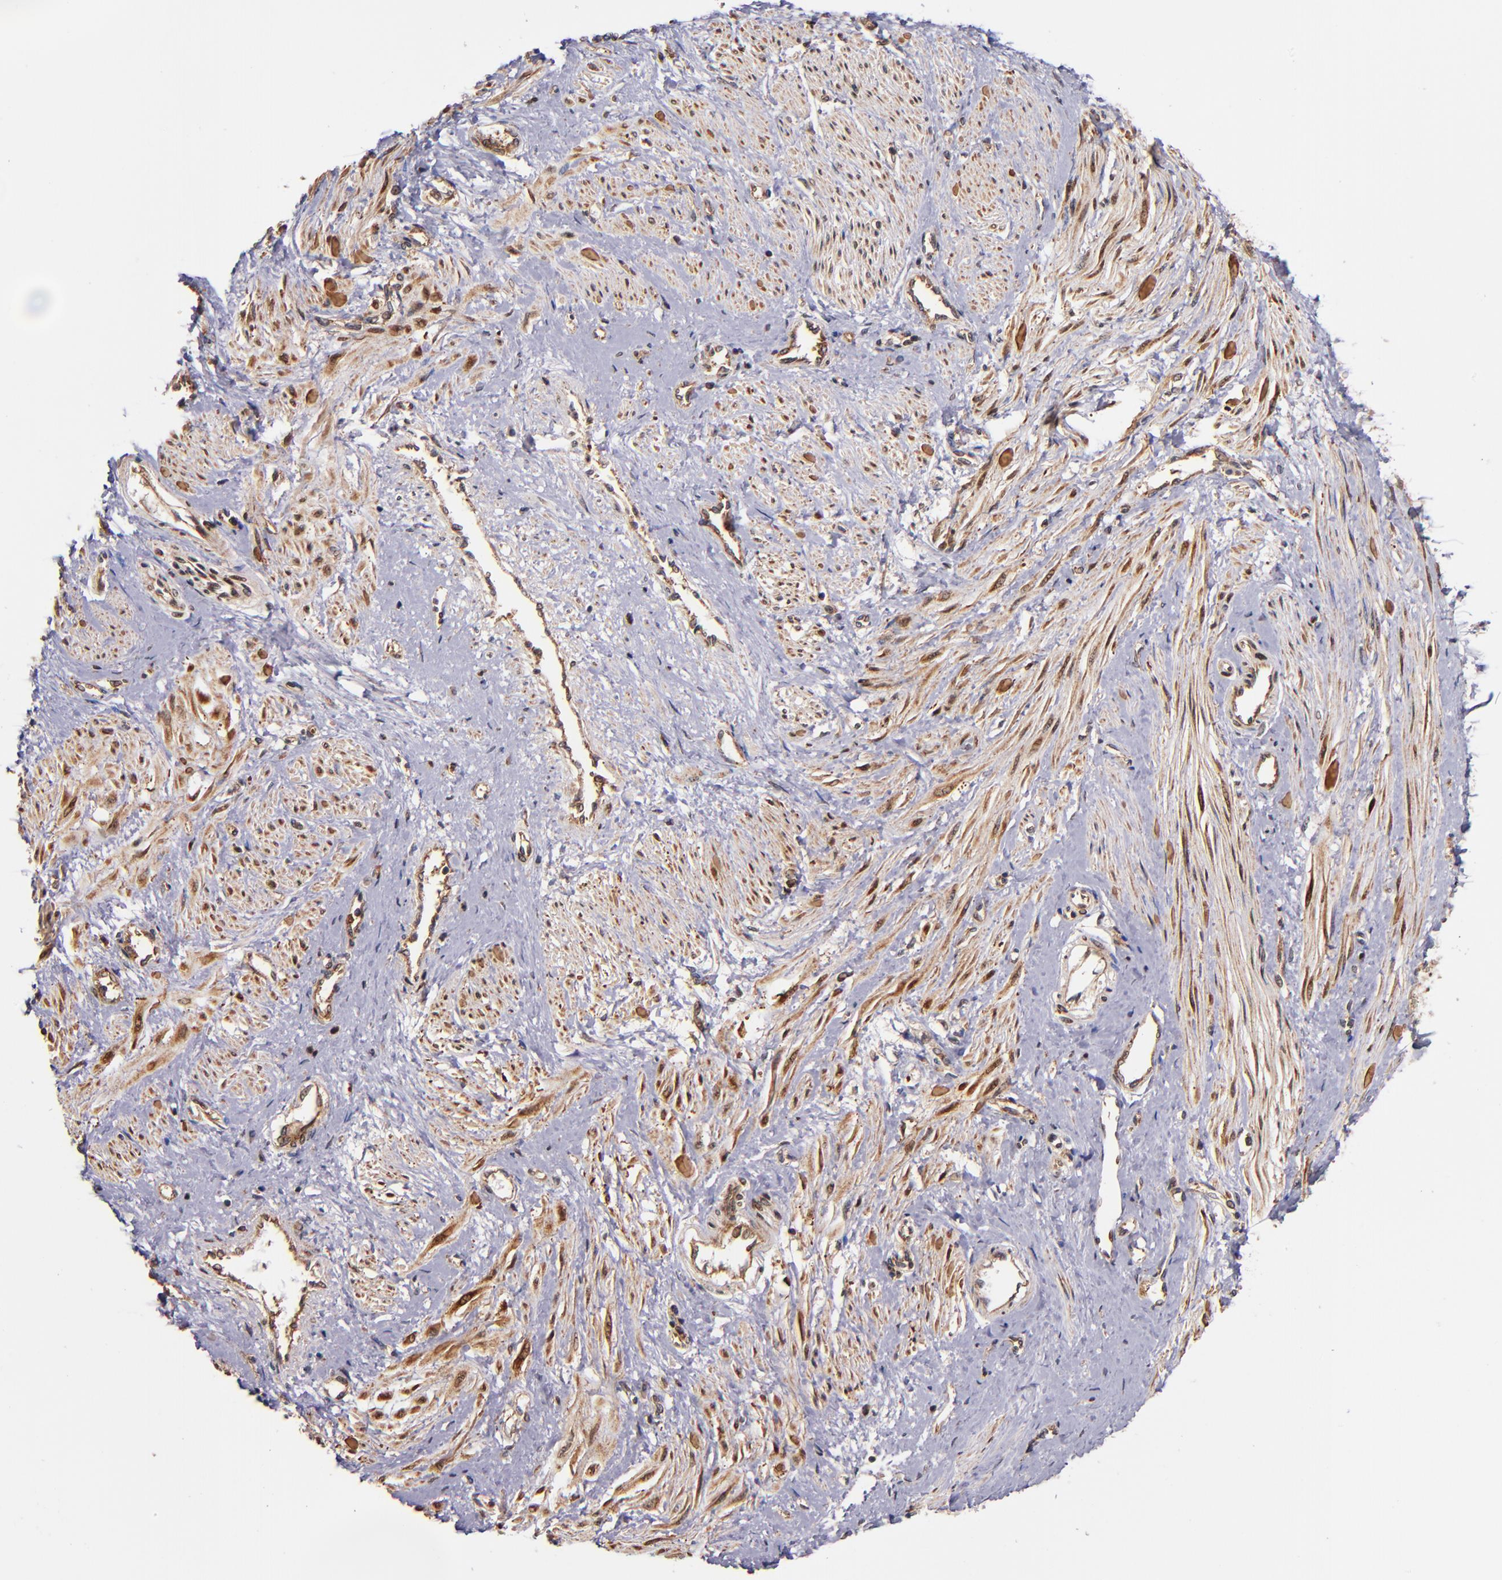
{"staining": {"intensity": "strong", "quantity": ">75%", "location": "nuclear"}, "tissue": "smooth muscle", "cell_type": "Smooth muscle cells", "image_type": "normal", "snomed": [{"axis": "morphology", "description": "Normal tissue, NOS"}, {"axis": "topography", "description": "Smooth muscle"}, {"axis": "topography", "description": "Uterus"}], "caption": "An immunohistochemistry (IHC) micrograph of benign tissue is shown. Protein staining in brown shows strong nuclear positivity in smooth muscle within smooth muscle cells.", "gene": "STX8", "patient": {"sex": "female", "age": 39}}